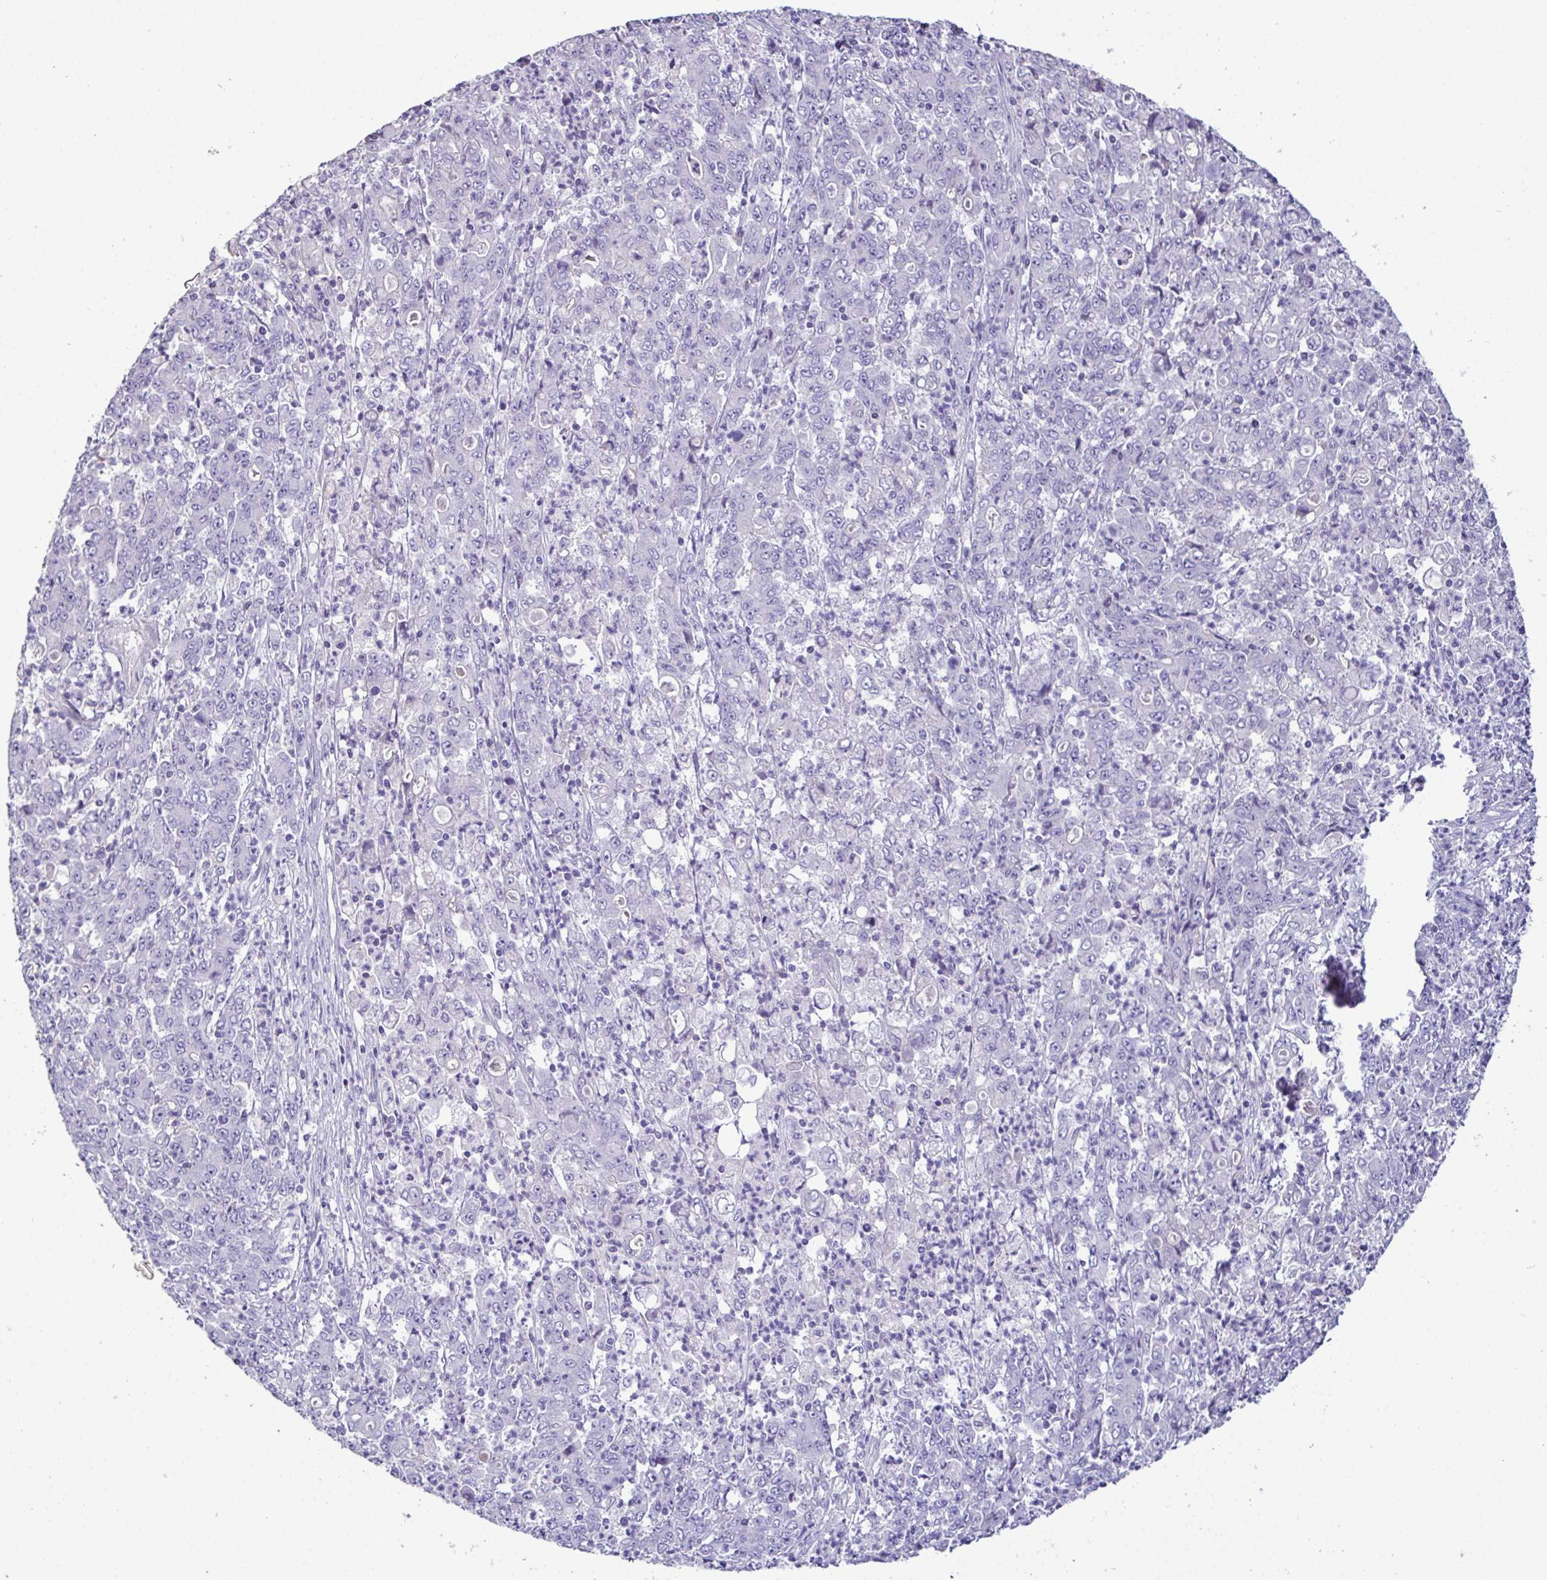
{"staining": {"intensity": "negative", "quantity": "none", "location": "none"}, "tissue": "stomach cancer", "cell_type": "Tumor cells", "image_type": "cancer", "snomed": [{"axis": "morphology", "description": "Adenocarcinoma, NOS"}, {"axis": "topography", "description": "Stomach, lower"}], "caption": "An immunohistochemistry image of adenocarcinoma (stomach) is shown. There is no staining in tumor cells of adenocarcinoma (stomach).", "gene": "MARCO", "patient": {"sex": "female", "age": 71}}